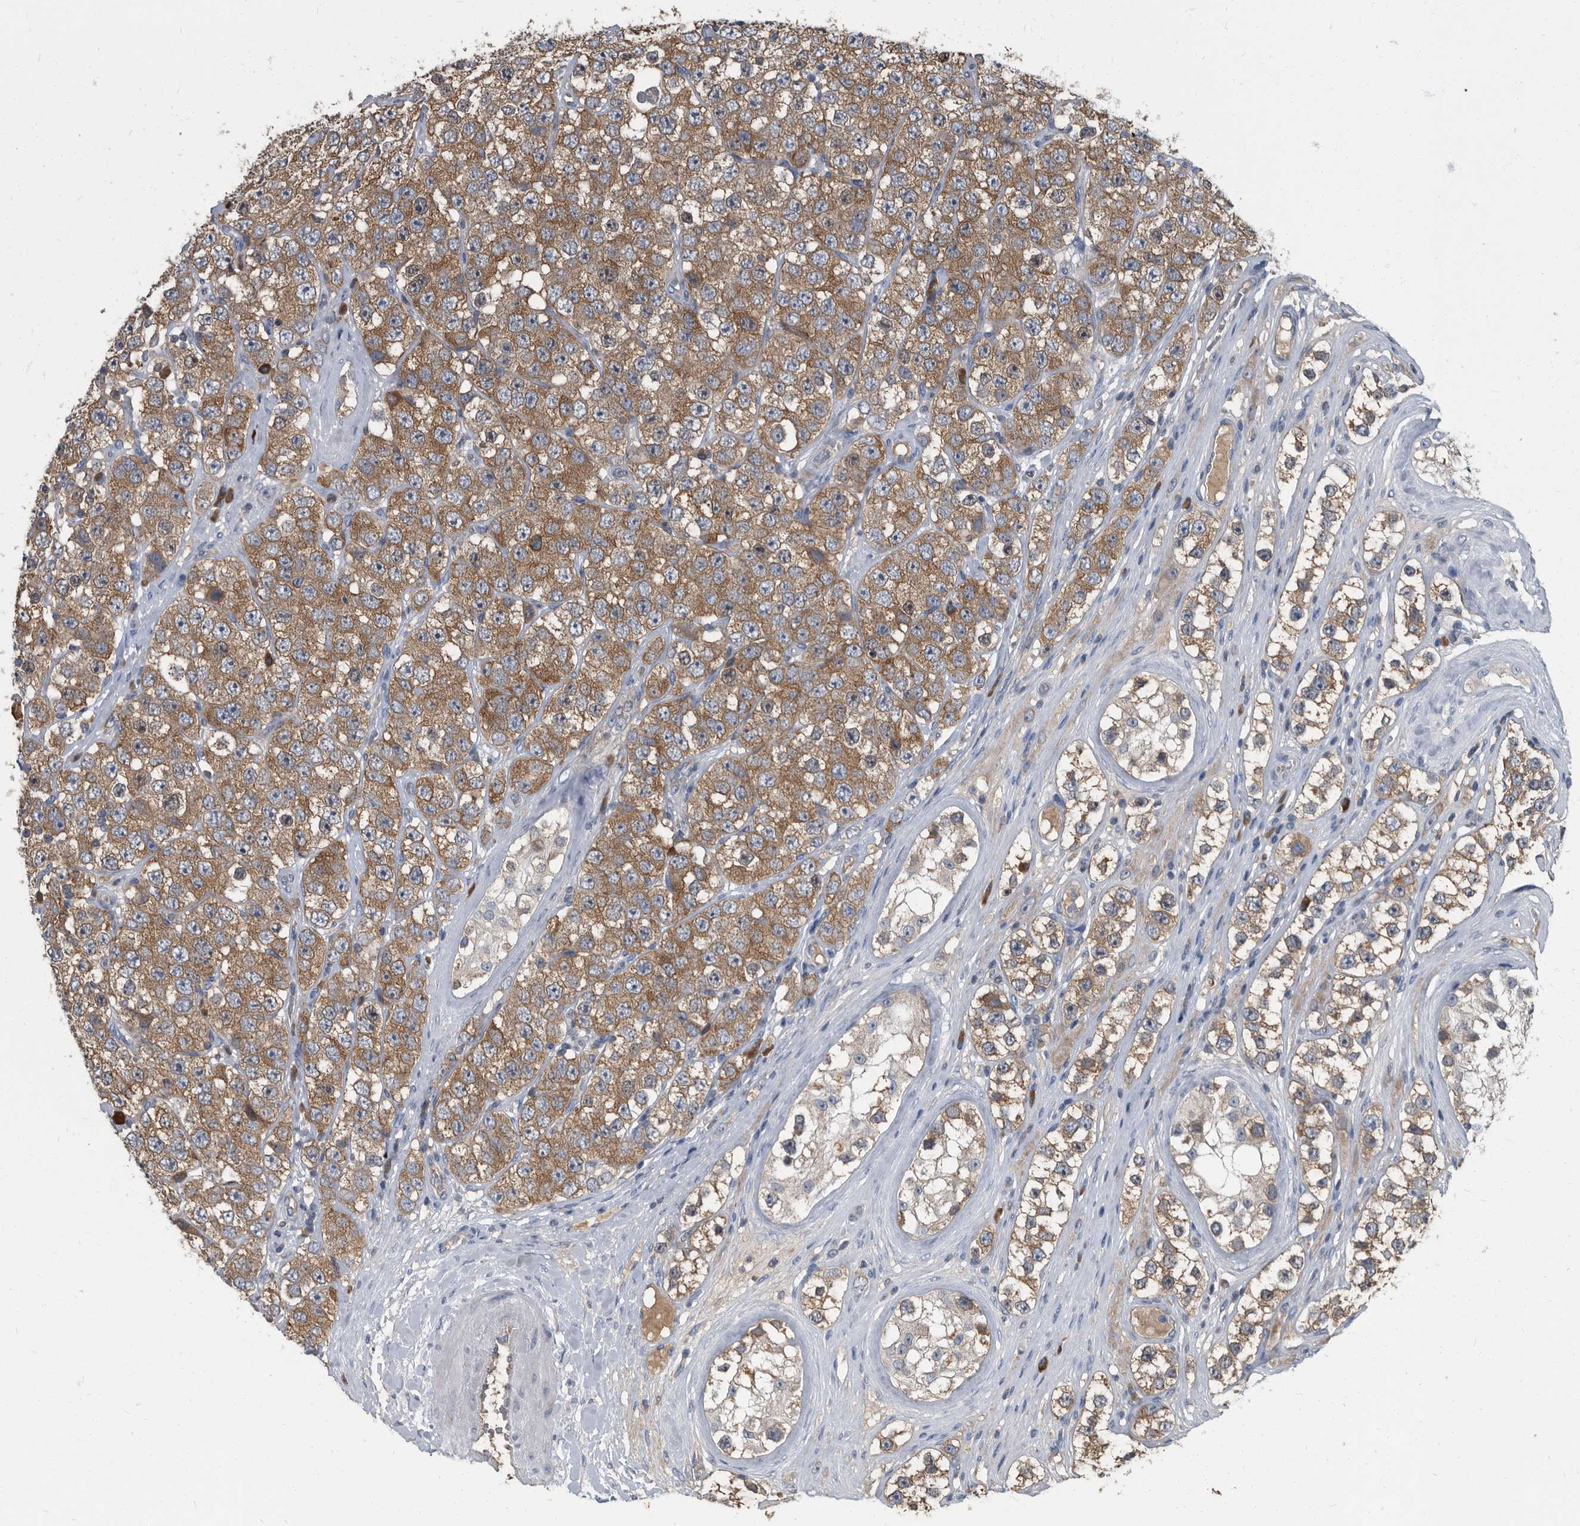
{"staining": {"intensity": "moderate", "quantity": ">75%", "location": "cytoplasmic/membranous"}, "tissue": "testis cancer", "cell_type": "Tumor cells", "image_type": "cancer", "snomed": [{"axis": "morphology", "description": "Seminoma, NOS"}, {"axis": "topography", "description": "Testis"}], "caption": "A brown stain highlights moderate cytoplasmic/membranous staining of a protein in human testis seminoma tumor cells.", "gene": "CDV3", "patient": {"sex": "male", "age": 28}}